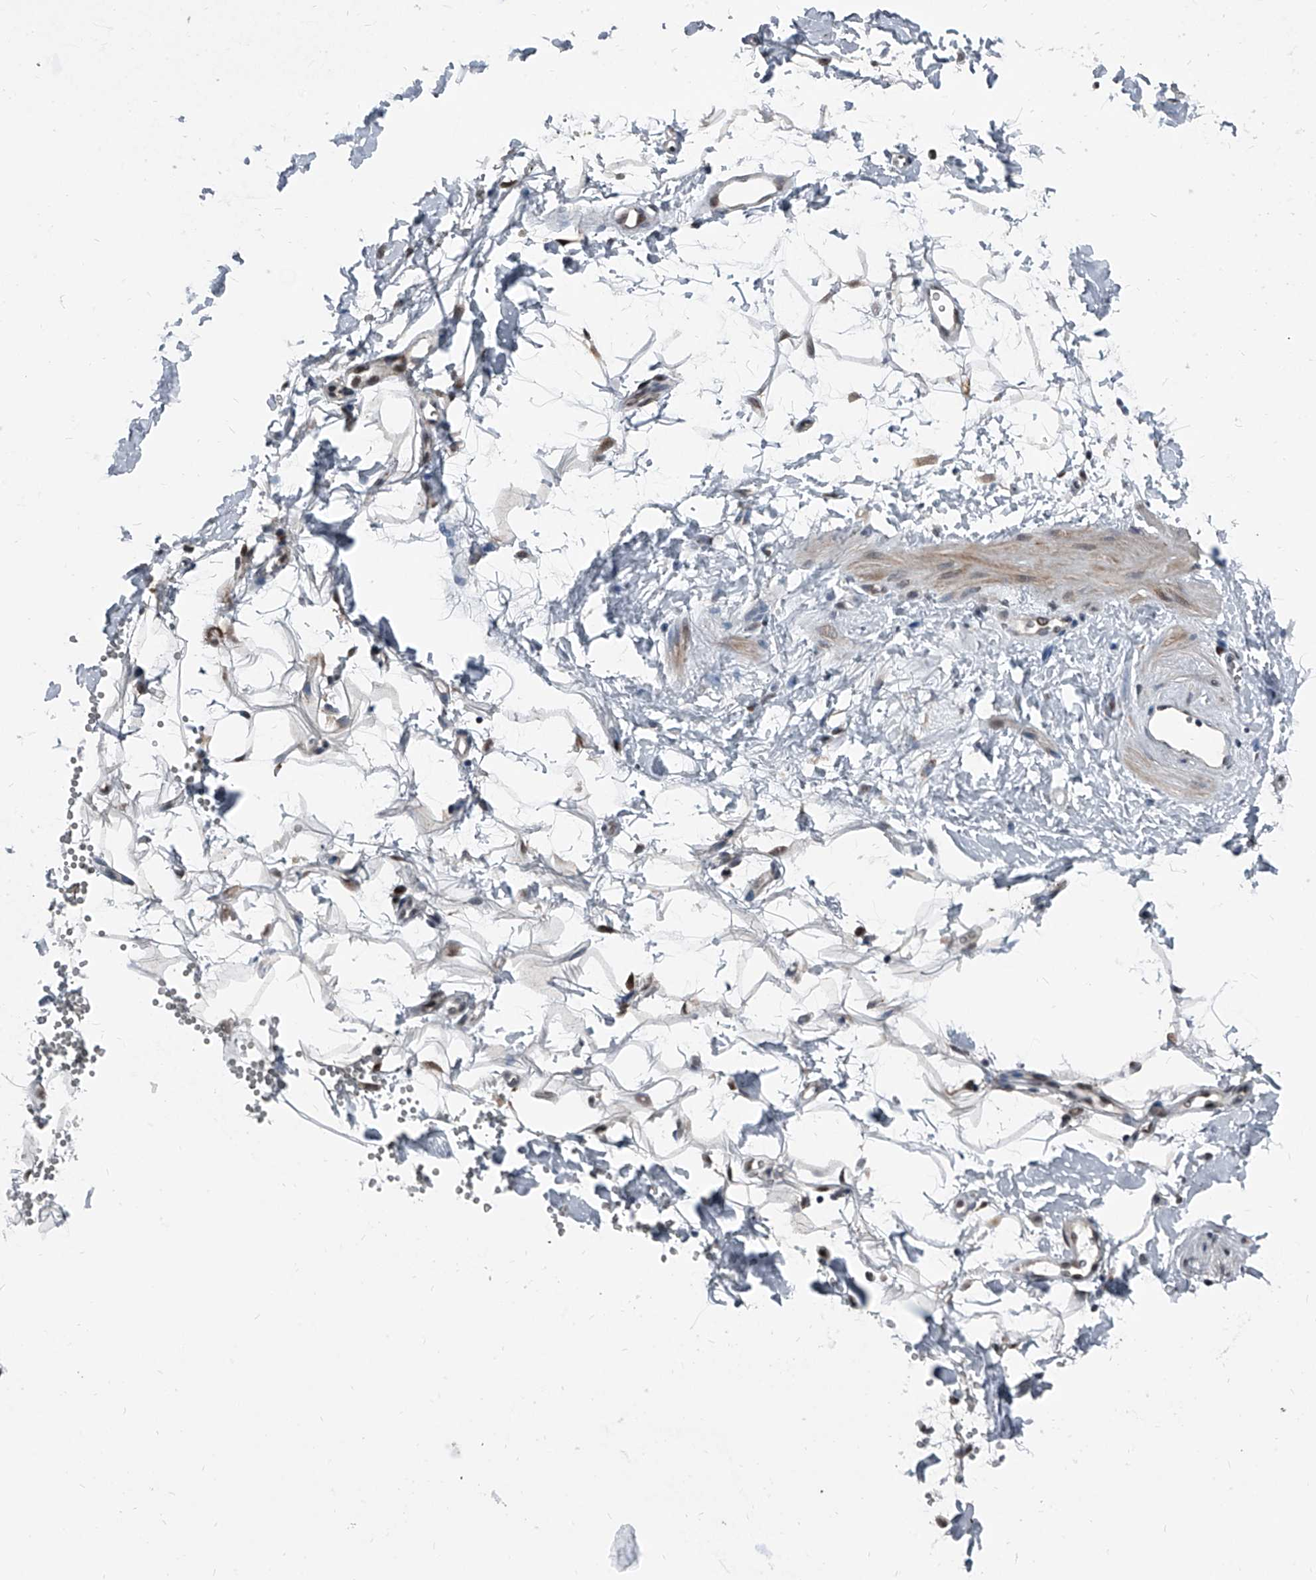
{"staining": {"intensity": "moderate", "quantity": ">75%", "location": "nuclear"}, "tissue": "adipose tissue", "cell_type": "Adipocytes", "image_type": "normal", "snomed": [{"axis": "morphology", "description": "Normal tissue, NOS"}, {"axis": "morphology", "description": "Adenocarcinoma, NOS"}, {"axis": "topography", "description": "Pancreas"}, {"axis": "topography", "description": "Peripheral nerve tissue"}], "caption": "DAB immunohistochemical staining of benign adipose tissue shows moderate nuclear protein staining in approximately >75% of adipocytes. The protein is shown in brown color, while the nuclei are stained blue.", "gene": "MEN1", "patient": {"sex": "male", "age": 59}}